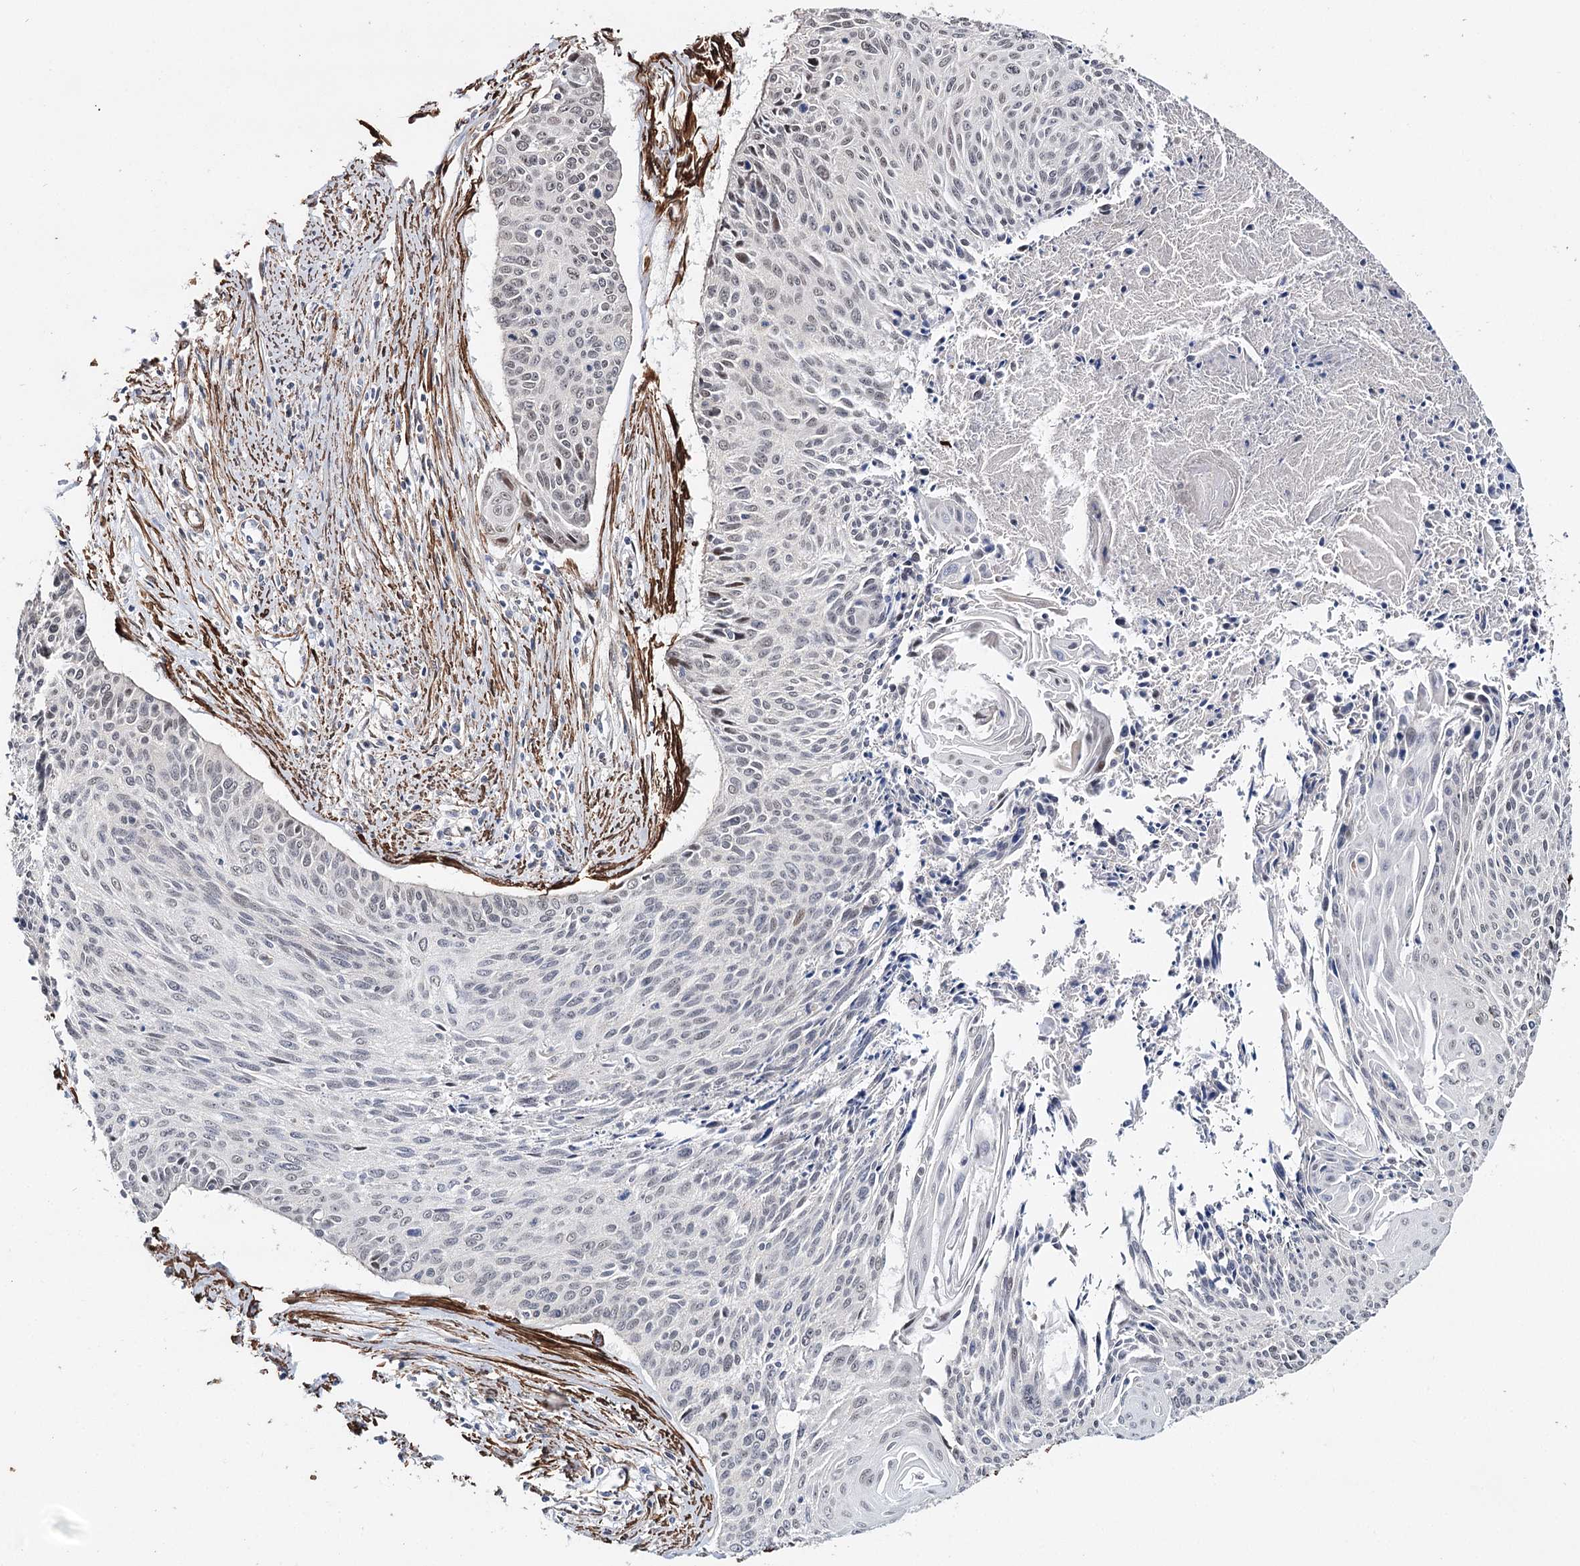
{"staining": {"intensity": "negative", "quantity": "none", "location": "none"}, "tissue": "cervical cancer", "cell_type": "Tumor cells", "image_type": "cancer", "snomed": [{"axis": "morphology", "description": "Squamous cell carcinoma, NOS"}, {"axis": "topography", "description": "Cervix"}], "caption": "Histopathology image shows no significant protein staining in tumor cells of cervical squamous cell carcinoma.", "gene": "CFAP46", "patient": {"sex": "female", "age": 55}}